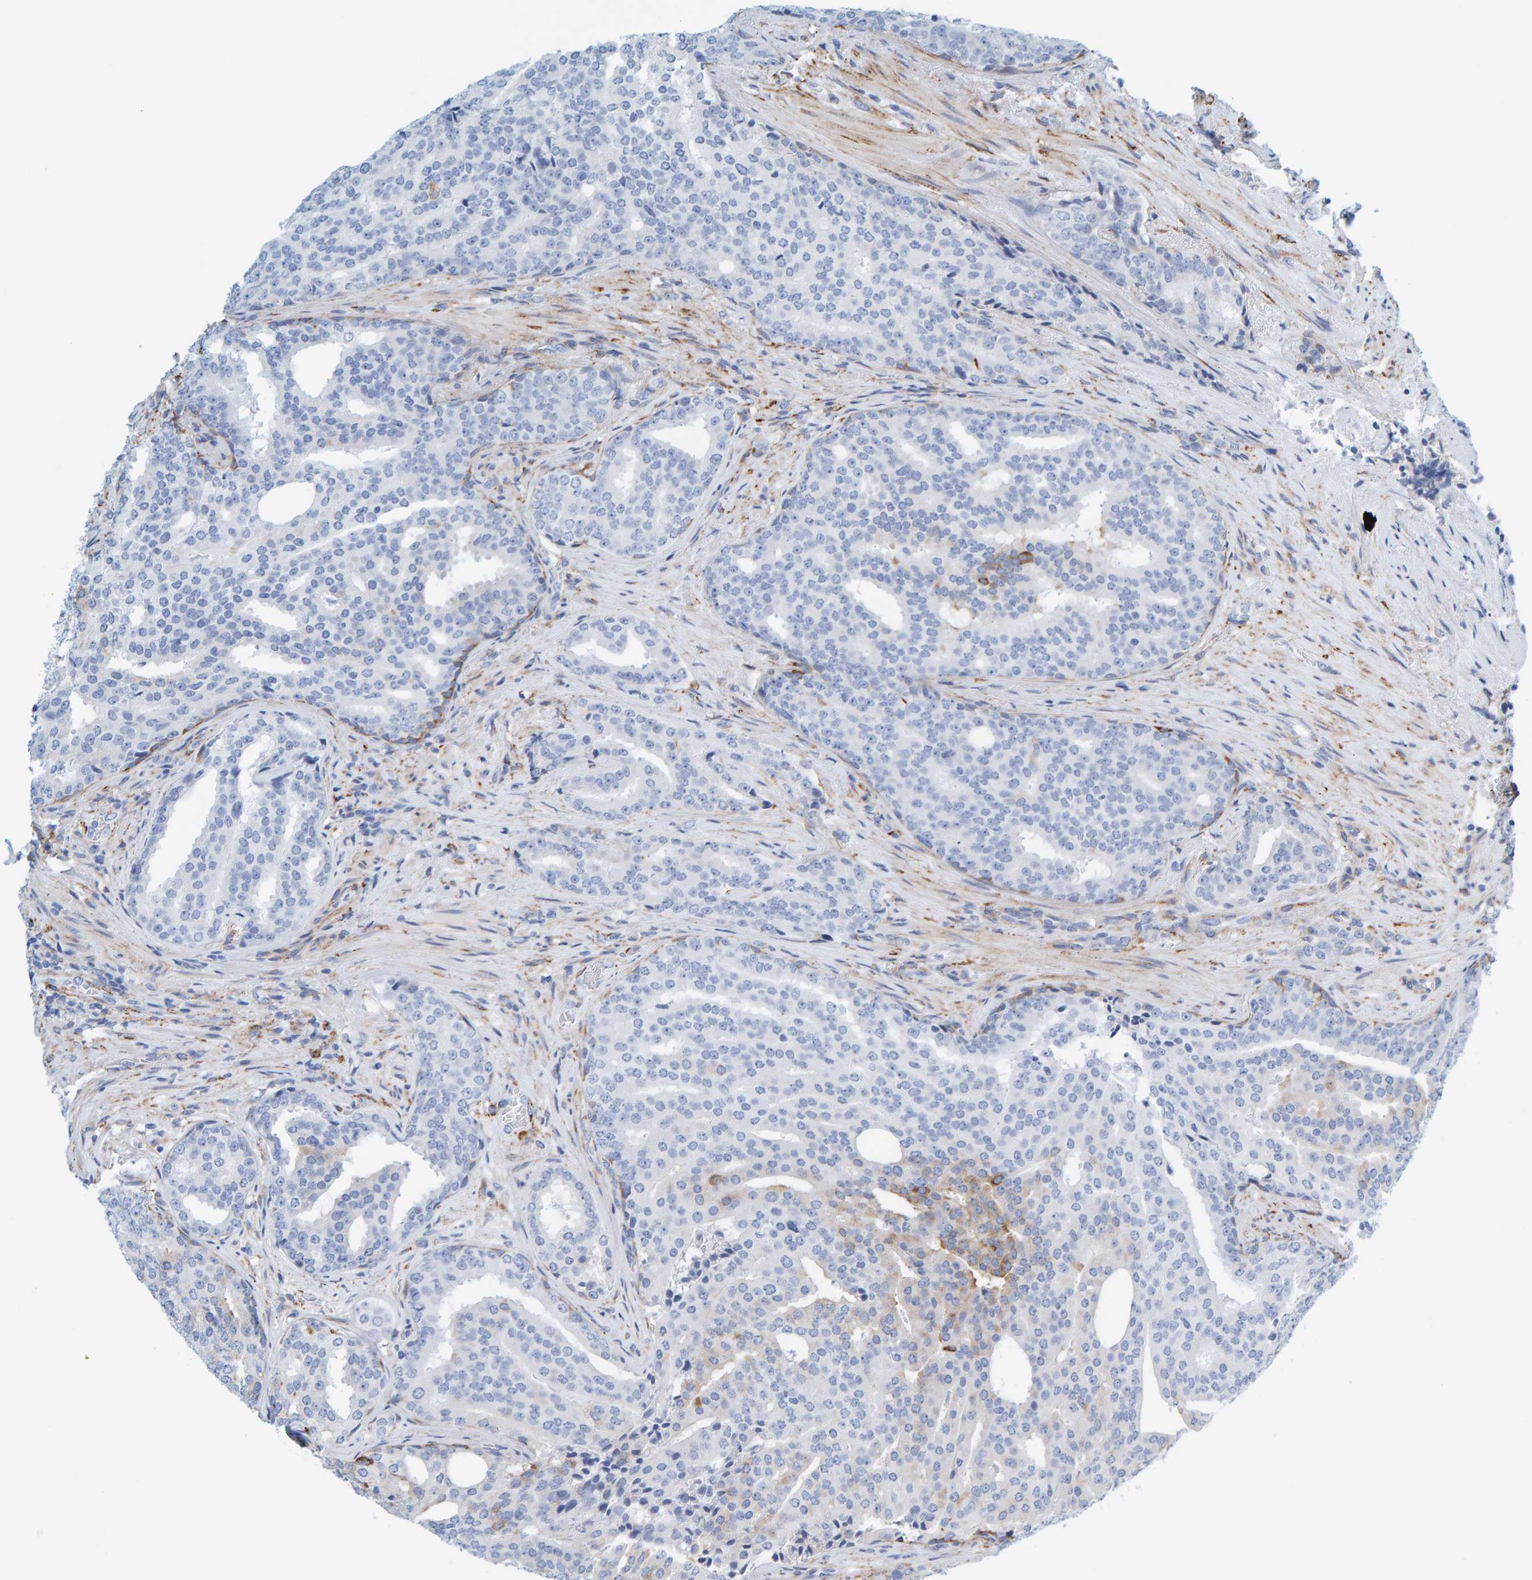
{"staining": {"intensity": "negative", "quantity": "none", "location": "none"}, "tissue": "prostate cancer", "cell_type": "Tumor cells", "image_type": "cancer", "snomed": [{"axis": "morphology", "description": "Adenocarcinoma, High grade"}, {"axis": "topography", "description": "Prostate"}], "caption": "Immunohistochemistry image of neoplastic tissue: human prostate cancer stained with DAB demonstrates no significant protein positivity in tumor cells.", "gene": "MAP1B", "patient": {"sex": "male", "age": 71}}